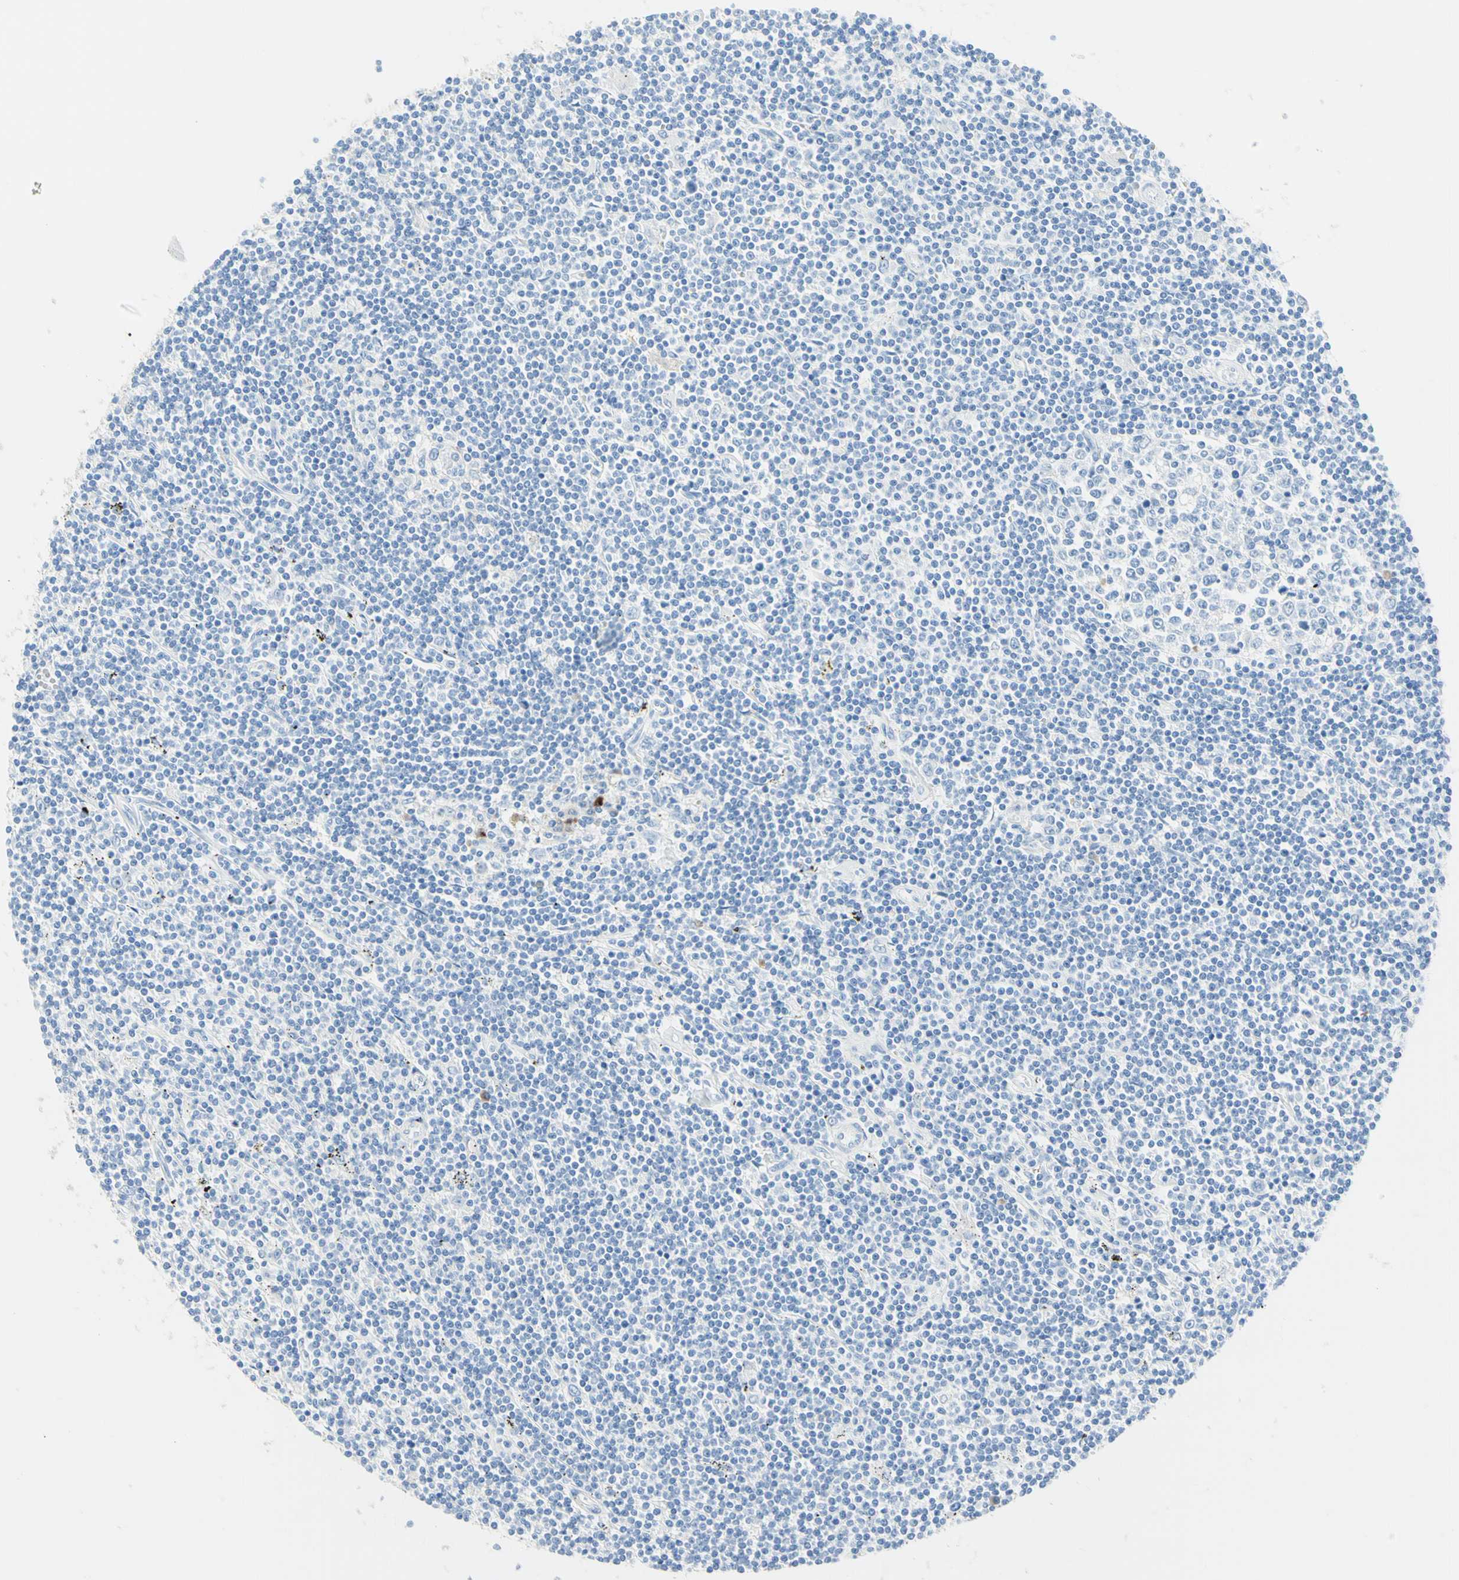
{"staining": {"intensity": "negative", "quantity": "none", "location": "none"}, "tissue": "lymphoma", "cell_type": "Tumor cells", "image_type": "cancer", "snomed": [{"axis": "morphology", "description": "Malignant lymphoma, non-Hodgkin's type, Low grade"}, {"axis": "topography", "description": "Spleen"}], "caption": "A high-resolution micrograph shows immunohistochemistry staining of lymphoma, which reveals no significant positivity in tumor cells.", "gene": "IL6ST", "patient": {"sex": "male", "age": 76}}